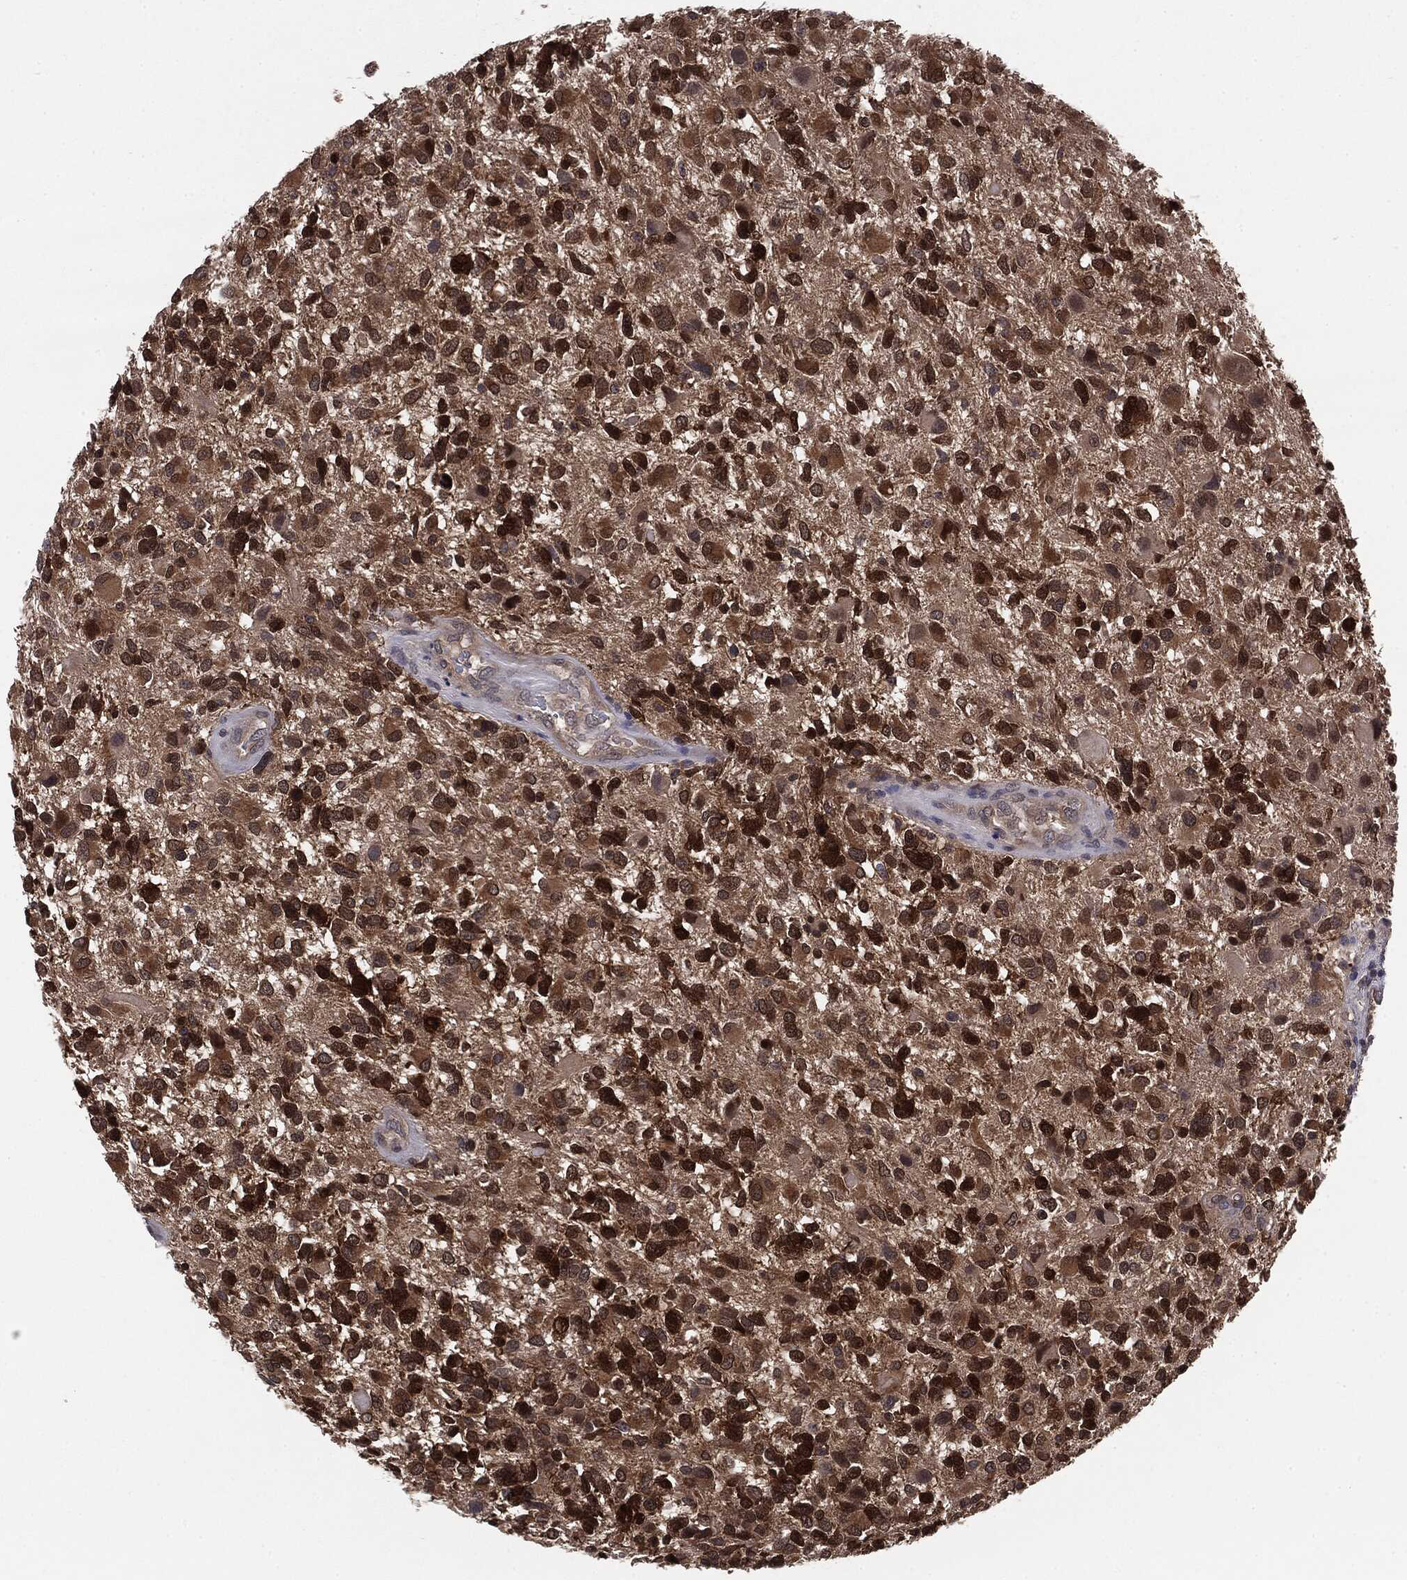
{"staining": {"intensity": "strong", "quantity": ">75%", "location": "cytoplasmic/membranous"}, "tissue": "glioma", "cell_type": "Tumor cells", "image_type": "cancer", "snomed": [{"axis": "morphology", "description": "Glioma, malignant, Low grade"}, {"axis": "topography", "description": "Brain"}], "caption": "Glioma stained for a protein shows strong cytoplasmic/membranous positivity in tumor cells.", "gene": "KRT7", "patient": {"sex": "female", "age": 32}}